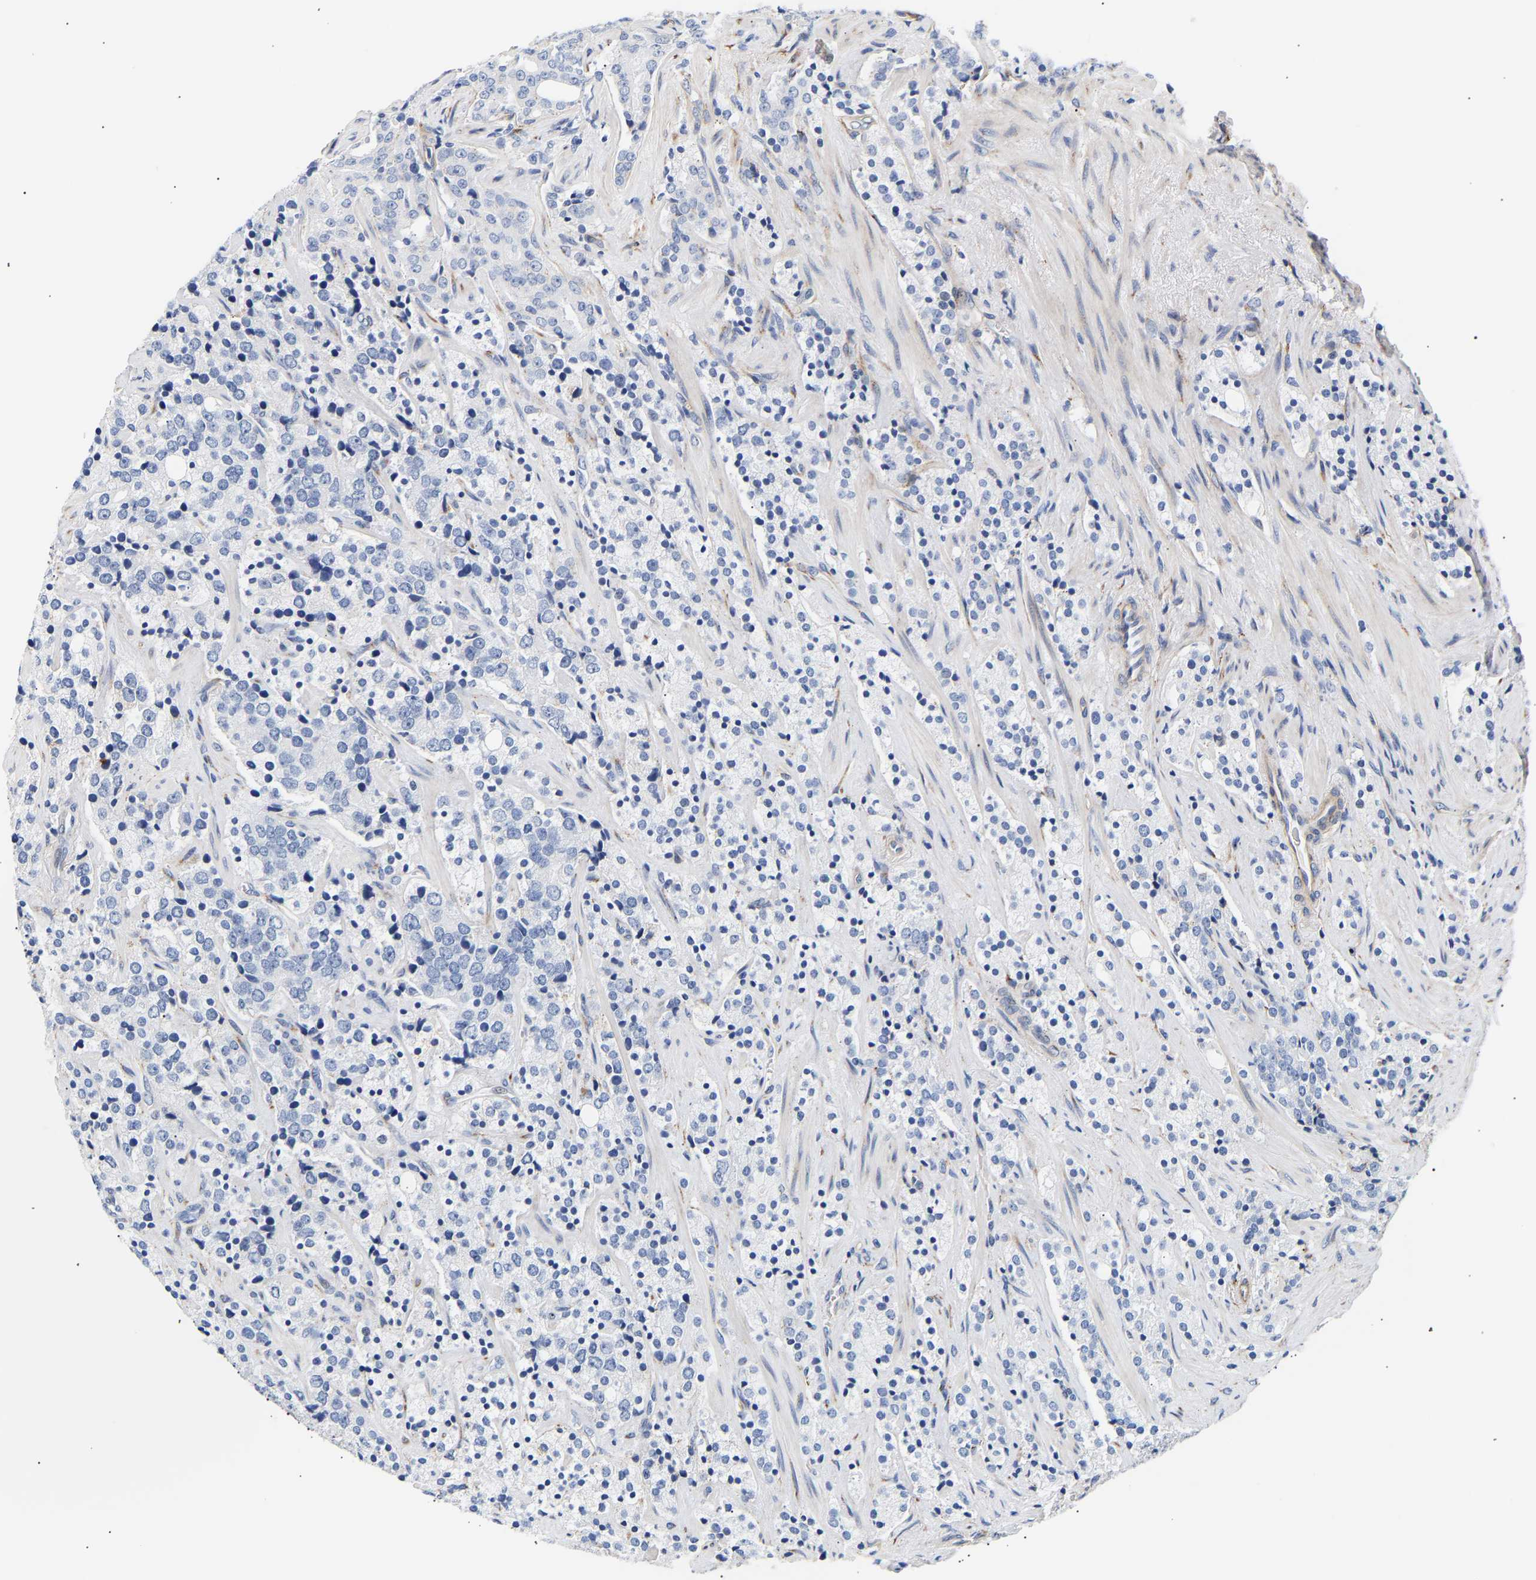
{"staining": {"intensity": "negative", "quantity": "none", "location": "none"}, "tissue": "prostate cancer", "cell_type": "Tumor cells", "image_type": "cancer", "snomed": [{"axis": "morphology", "description": "Adenocarcinoma, High grade"}, {"axis": "topography", "description": "Prostate"}], "caption": "An IHC image of high-grade adenocarcinoma (prostate) is shown. There is no staining in tumor cells of high-grade adenocarcinoma (prostate).", "gene": "IGFBP7", "patient": {"sex": "male", "age": 71}}